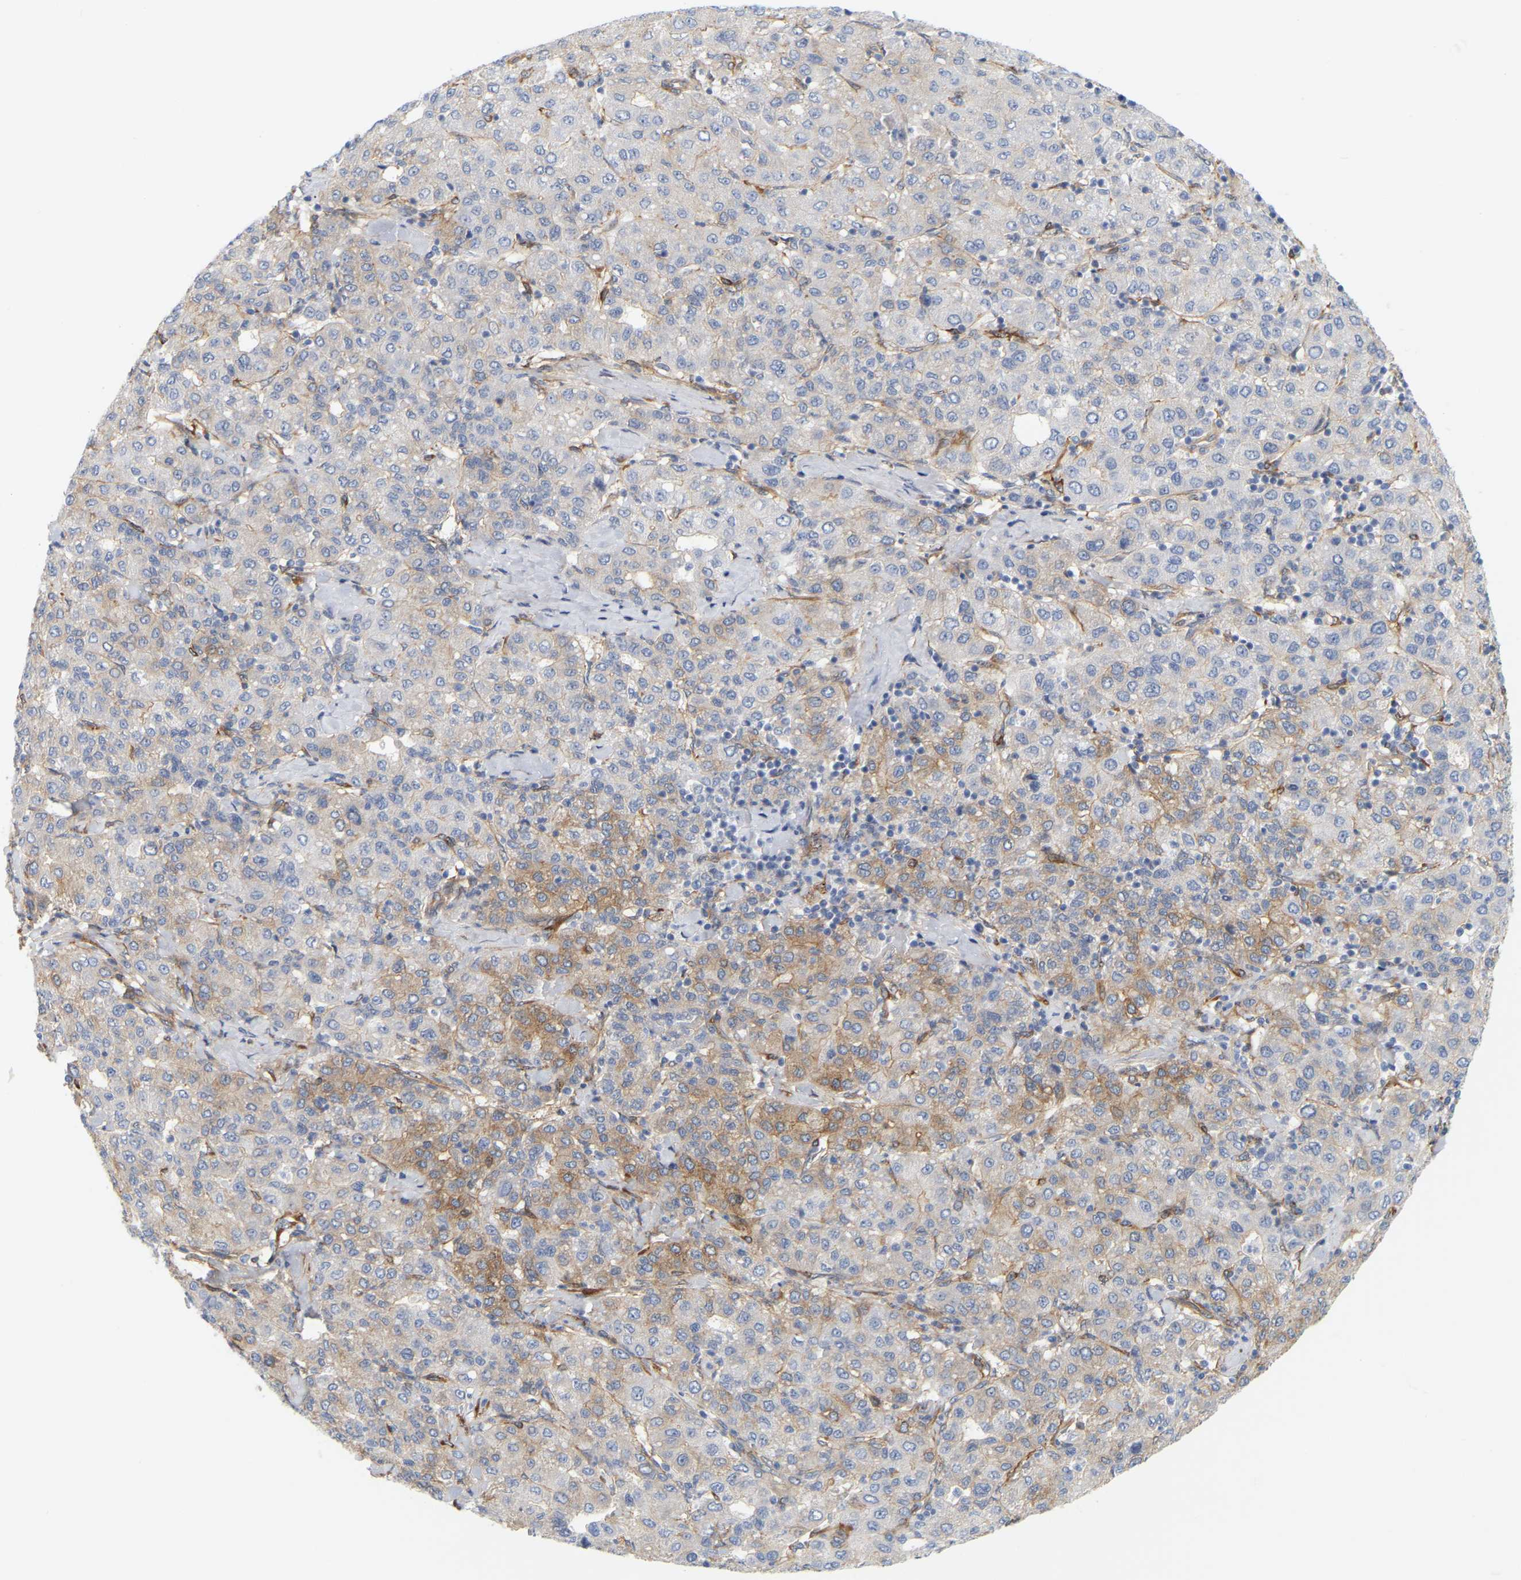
{"staining": {"intensity": "moderate", "quantity": "<25%", "location": "cytoplasmic/membranous"}, "tissue": "liver cancer", "cell_type": "Tumor cells", "image_type": "cancer", "snomed": [{"axis": "morphology", "description": "Carcinoma, Hepatocellular, NOS"}, {"axis": "topography", "description": "Liver"}], "caption": "Liver cancer stained for a protein shows moderate cytoplasmic/membranous positivity in tumor cells.", "gene": "RAPH1", "patient": {"sex": "male", "age": 65}}